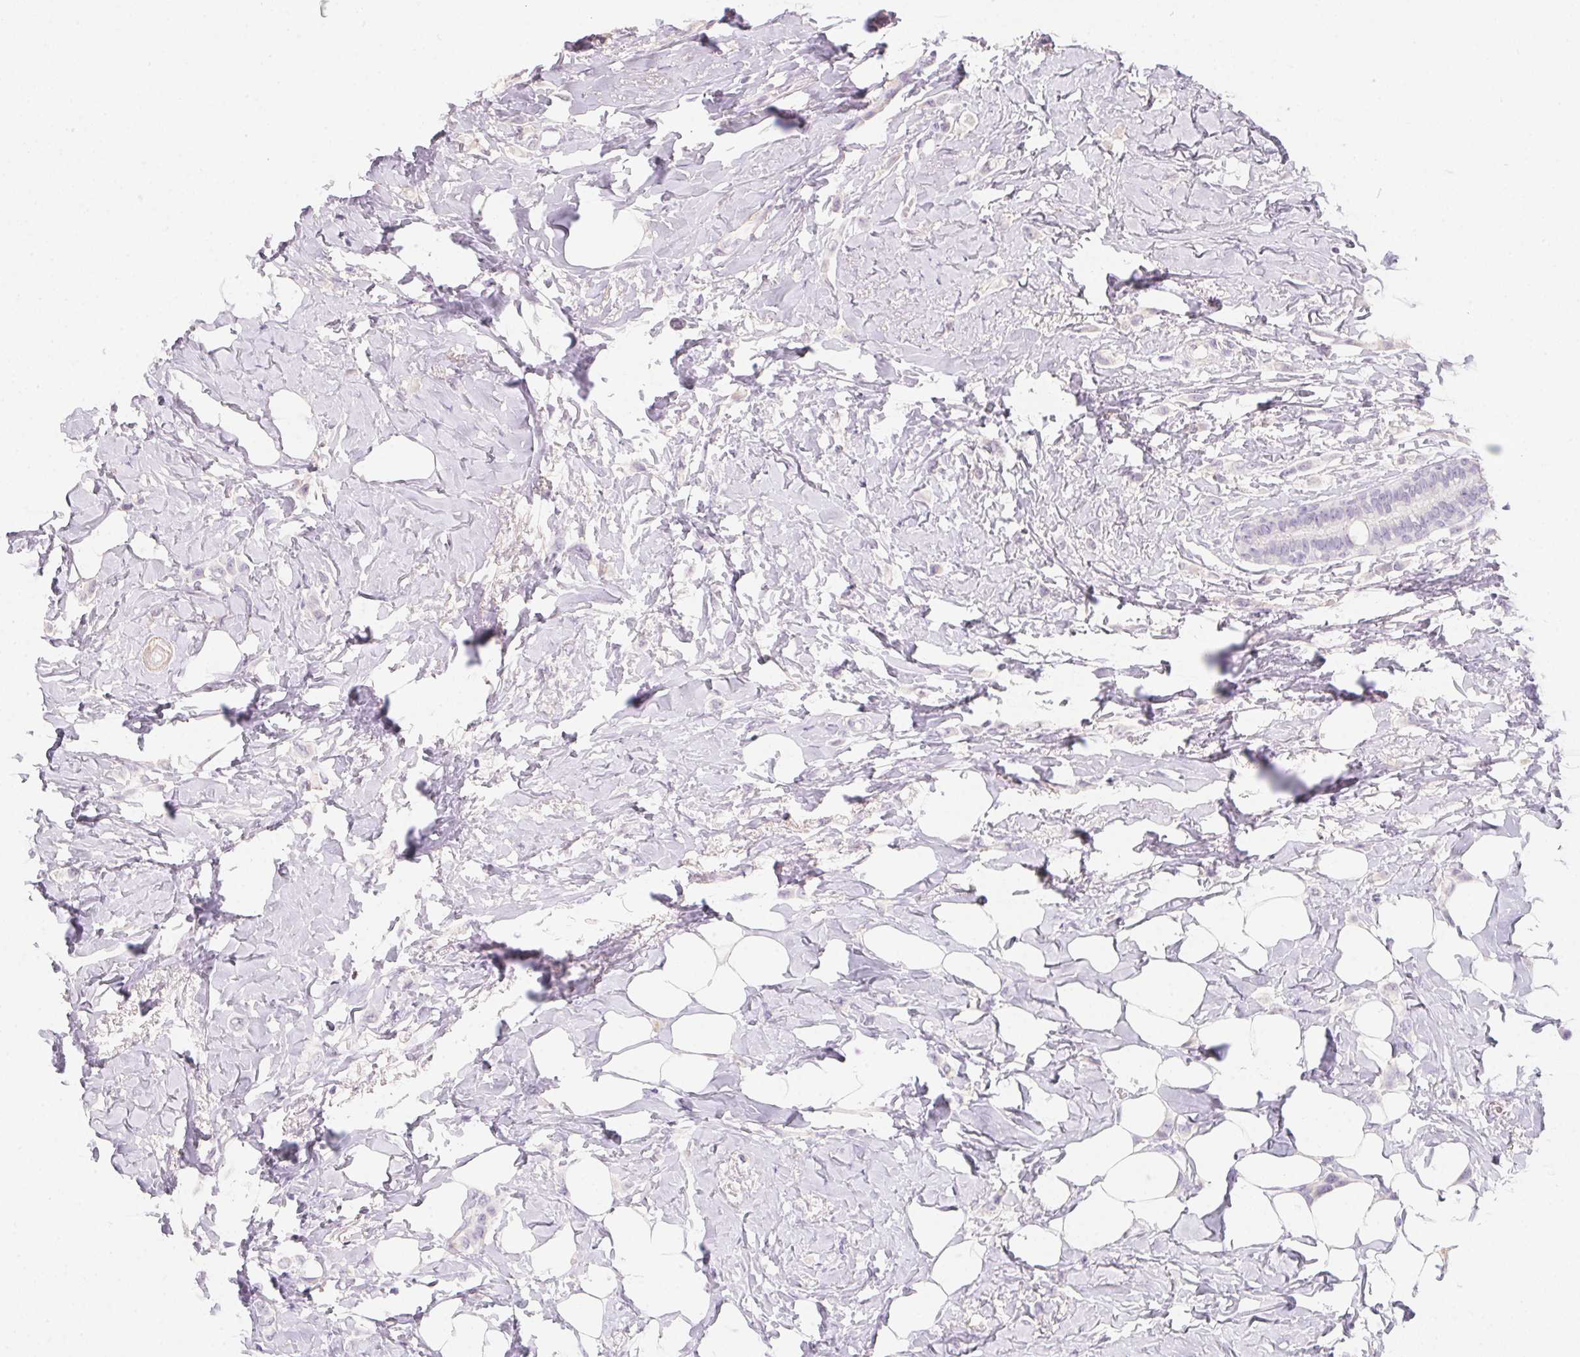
{"staining": {"intensity": "negative", "quantity": "none", "location": "none"}, "tissue": "breast cancer", "cell_type": "Tumor cells", "image_type": "cancer", "snomed": [{"axis": "morphology", "description": "Lobular carcinoma"}, {"axis": "topography", "description": "Breast"}], "caption": "Immunohistochemistry of human lobular carcinoma (breast) shows no positivity in tumor cells.", "gene": "MYL4", "patient": {"sex": "female", "age": 66}}